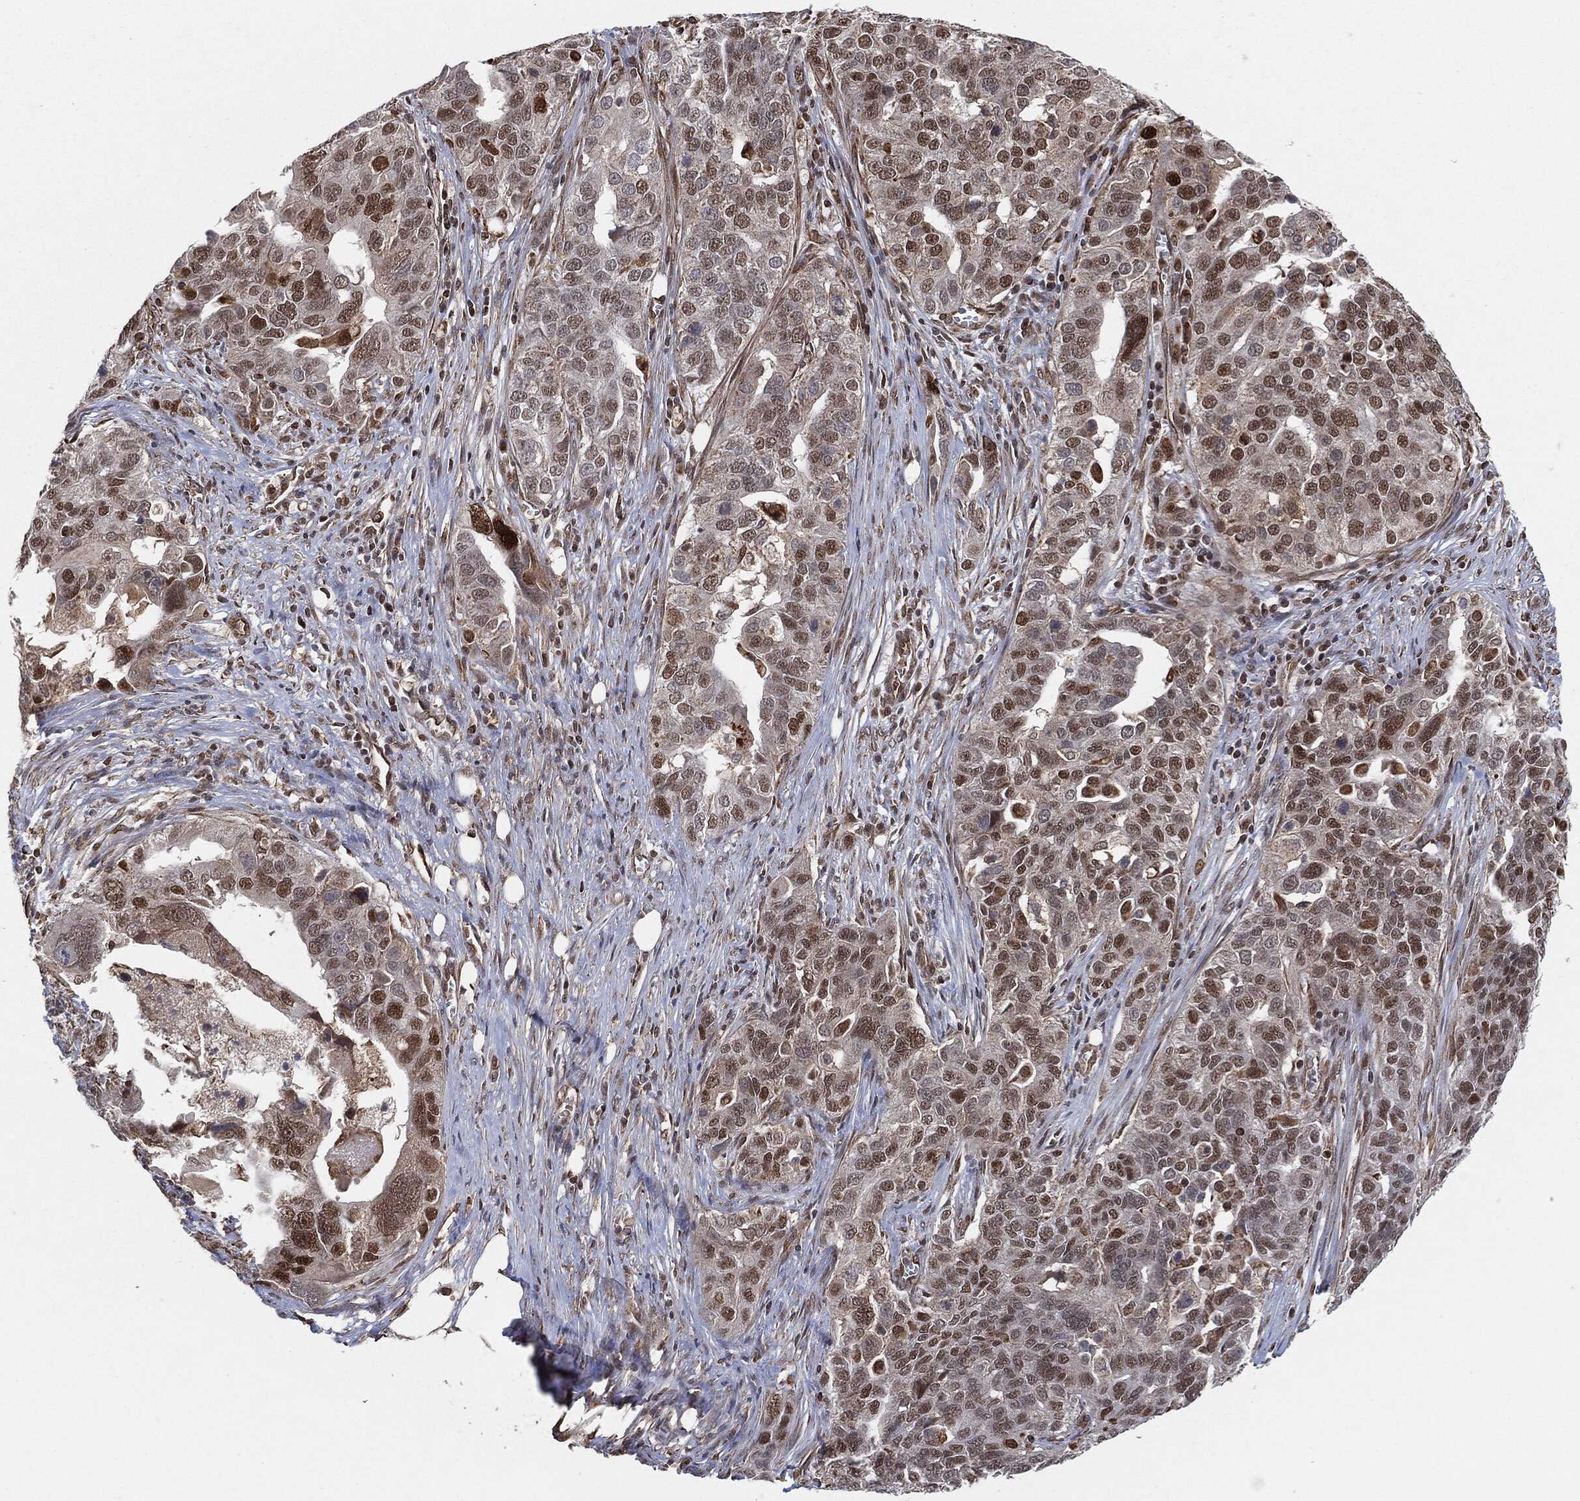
{"staining": {"intensity": "strong", "quantity": "<25%", "location": "nuclear"}, "tissue": "ovarian cancer", "cell_type": "Tumor cells", "image_type": "cancer", "snomed": [{"axis": "morphology", "description": "Carcinoma, endometroid"}, {"axis": "topography", "description": "Soft tissue"}, {"axis": "topography", "description": "Ovary"}], "caption": "Human ovarian cancer (endometroid carcinoma) stained for a protein (brown) demonstrates strong nuclear positive expression in about <25% of tumor cells.", "gene": "TP53RK", "patient": {"sex": "female", "age": 52}}